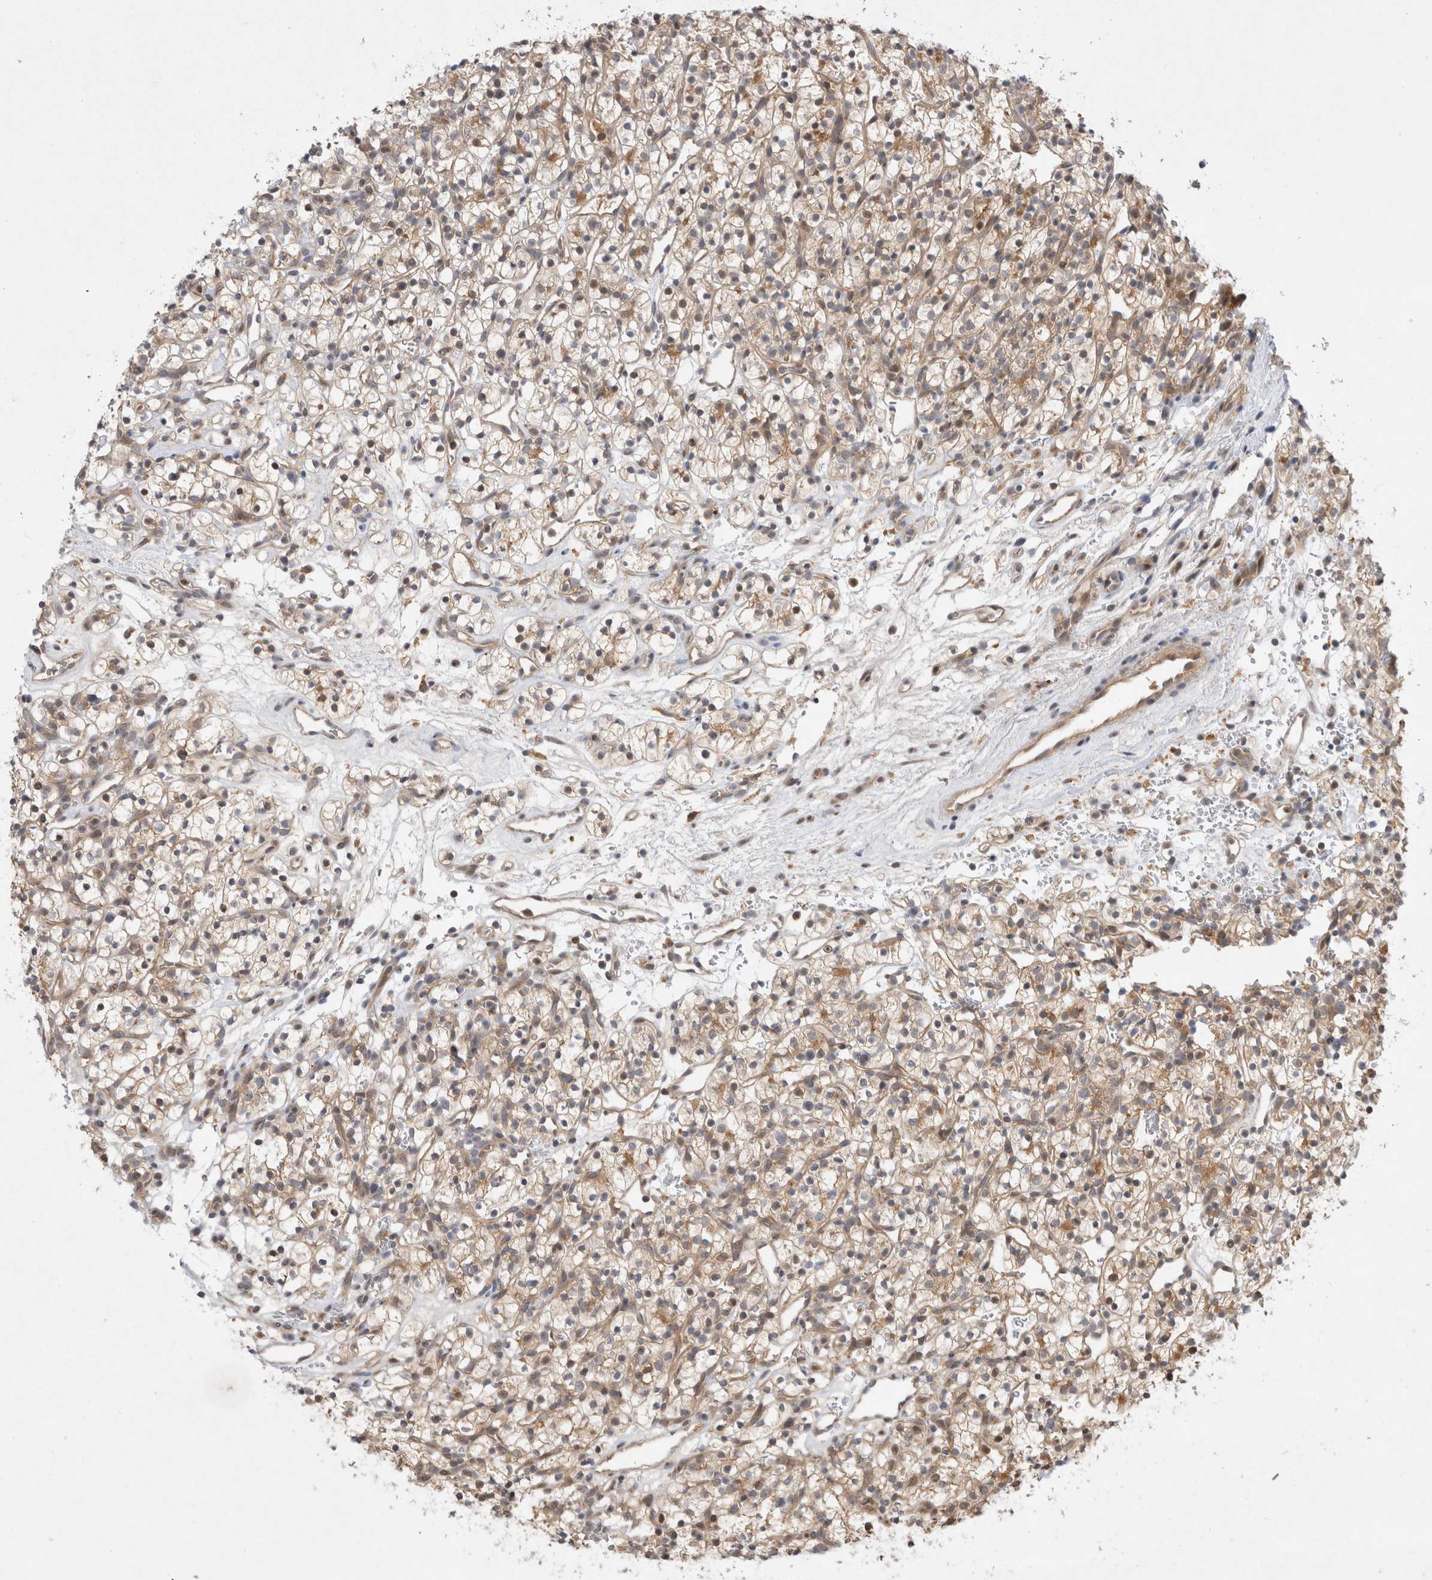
{"staining": {"intensity": "weak", "quantity": ">75%", "location": "cytoplasmic/membranous"}, "tissue": "renal cancer", "cell_type": "Tumor cells", "image_type": "cancer", "snomed": [{"axis": "morphology", "description": "Adenocarcinoma, NOS"}, {"axis": "topography", "description": "Kidney"}], "caption": "Tumor cells display low levels of weak cytoplasmic/membranous positivity in approximately >75% of cells in renal cancer (adenocarcinoma). (Stains: DAB (3,3'-diaminobenzidine) in brown, nuclei in blue, Microscopy: brightfield microscopy at high magnification).", "gene": "HTT", "patient": {"sex": "female", "age": 57}}